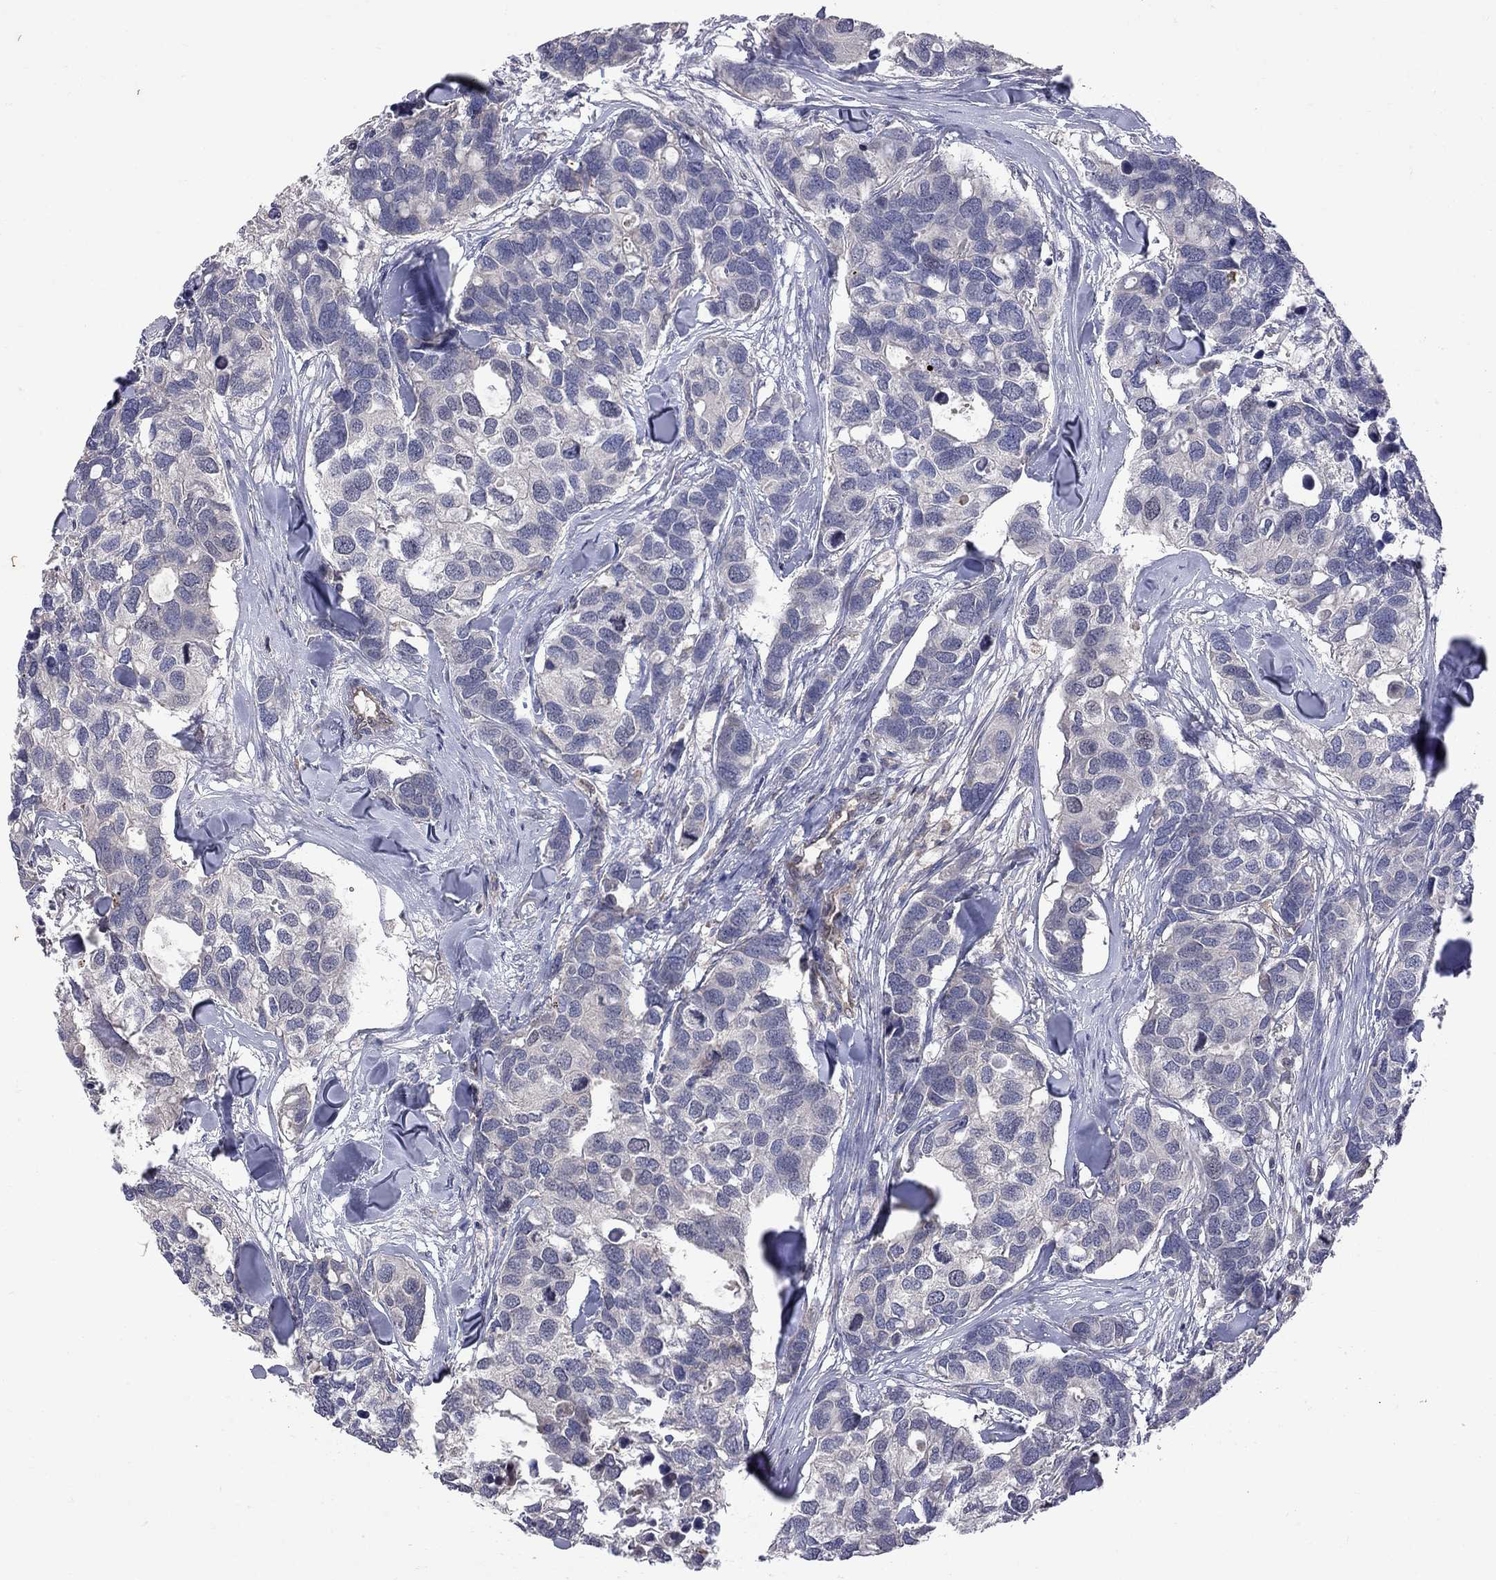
{"staining": {"intensity": "negative", "quantity": "none", "location": "none"}, "tissue": "breast cancer", "cell_type": "Tumor cells", "image_type": "cancer", "snomed": [{"axis": "morphology", "description": "Duct carcinoma"}, {"axis": "topography", "description": "Breast"}], "caption": "Photomicrograph shows no significant protein positivity in tumor cells of breast cancer.", "gene": "ABI3", "patient": {"sex": "female", "age": 83}}